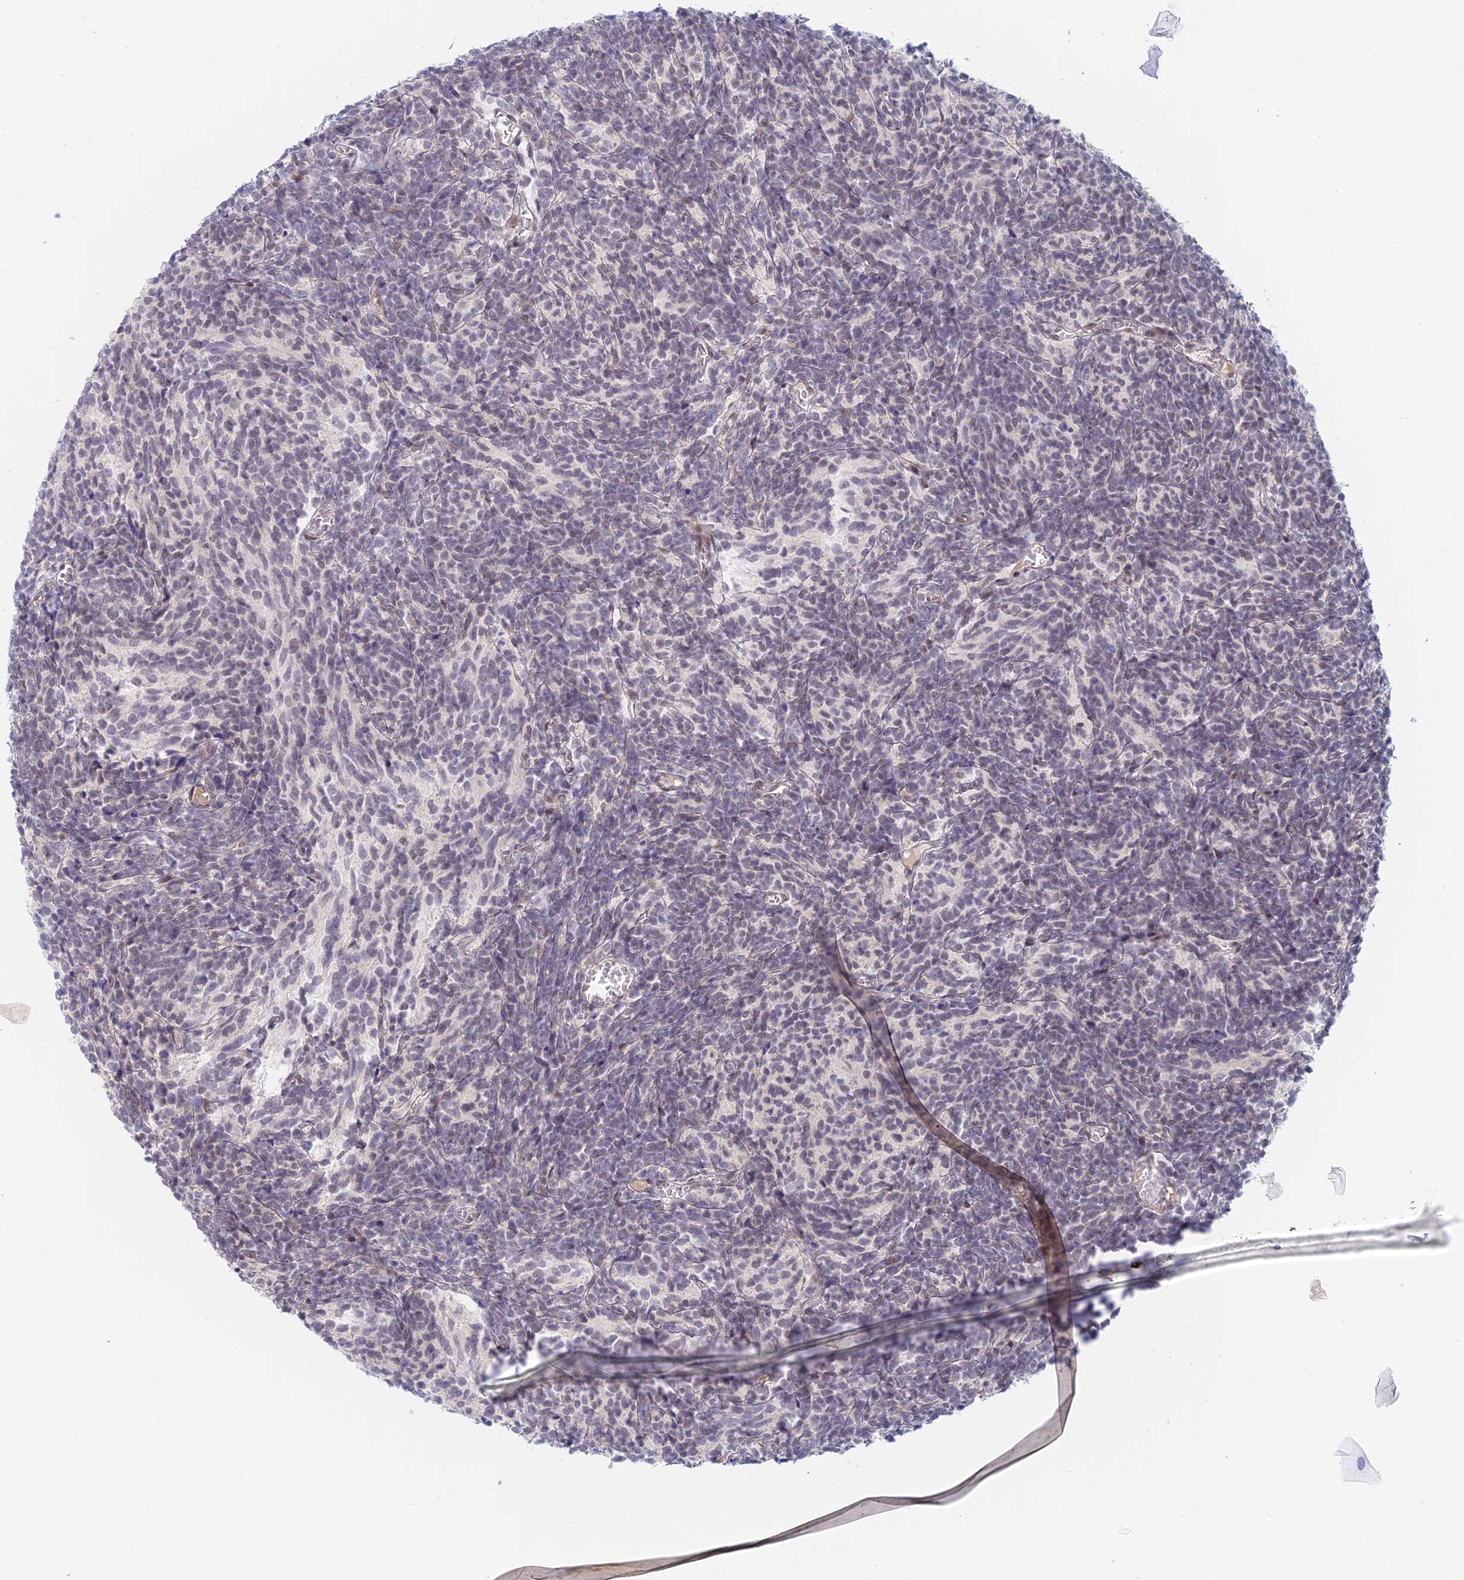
{"staining": {"intensity": "negative", "quantity": "none", "location": "none"}, "tissue": "glioma", "cell_type": "Tumor cells", "image_type": "cancer", "snomed": [{"axis": "morphology", "description": "Glioma, malignant, Low grade"}, {"axis": "topography", "description": "Brain"}], "caption": "Photomicrograph shows no protein staining in tumor cells of malignant glioma (low-grade) tissue.", "gene": "ZUP1", "patient": {"sex": "female", "age": 1}}